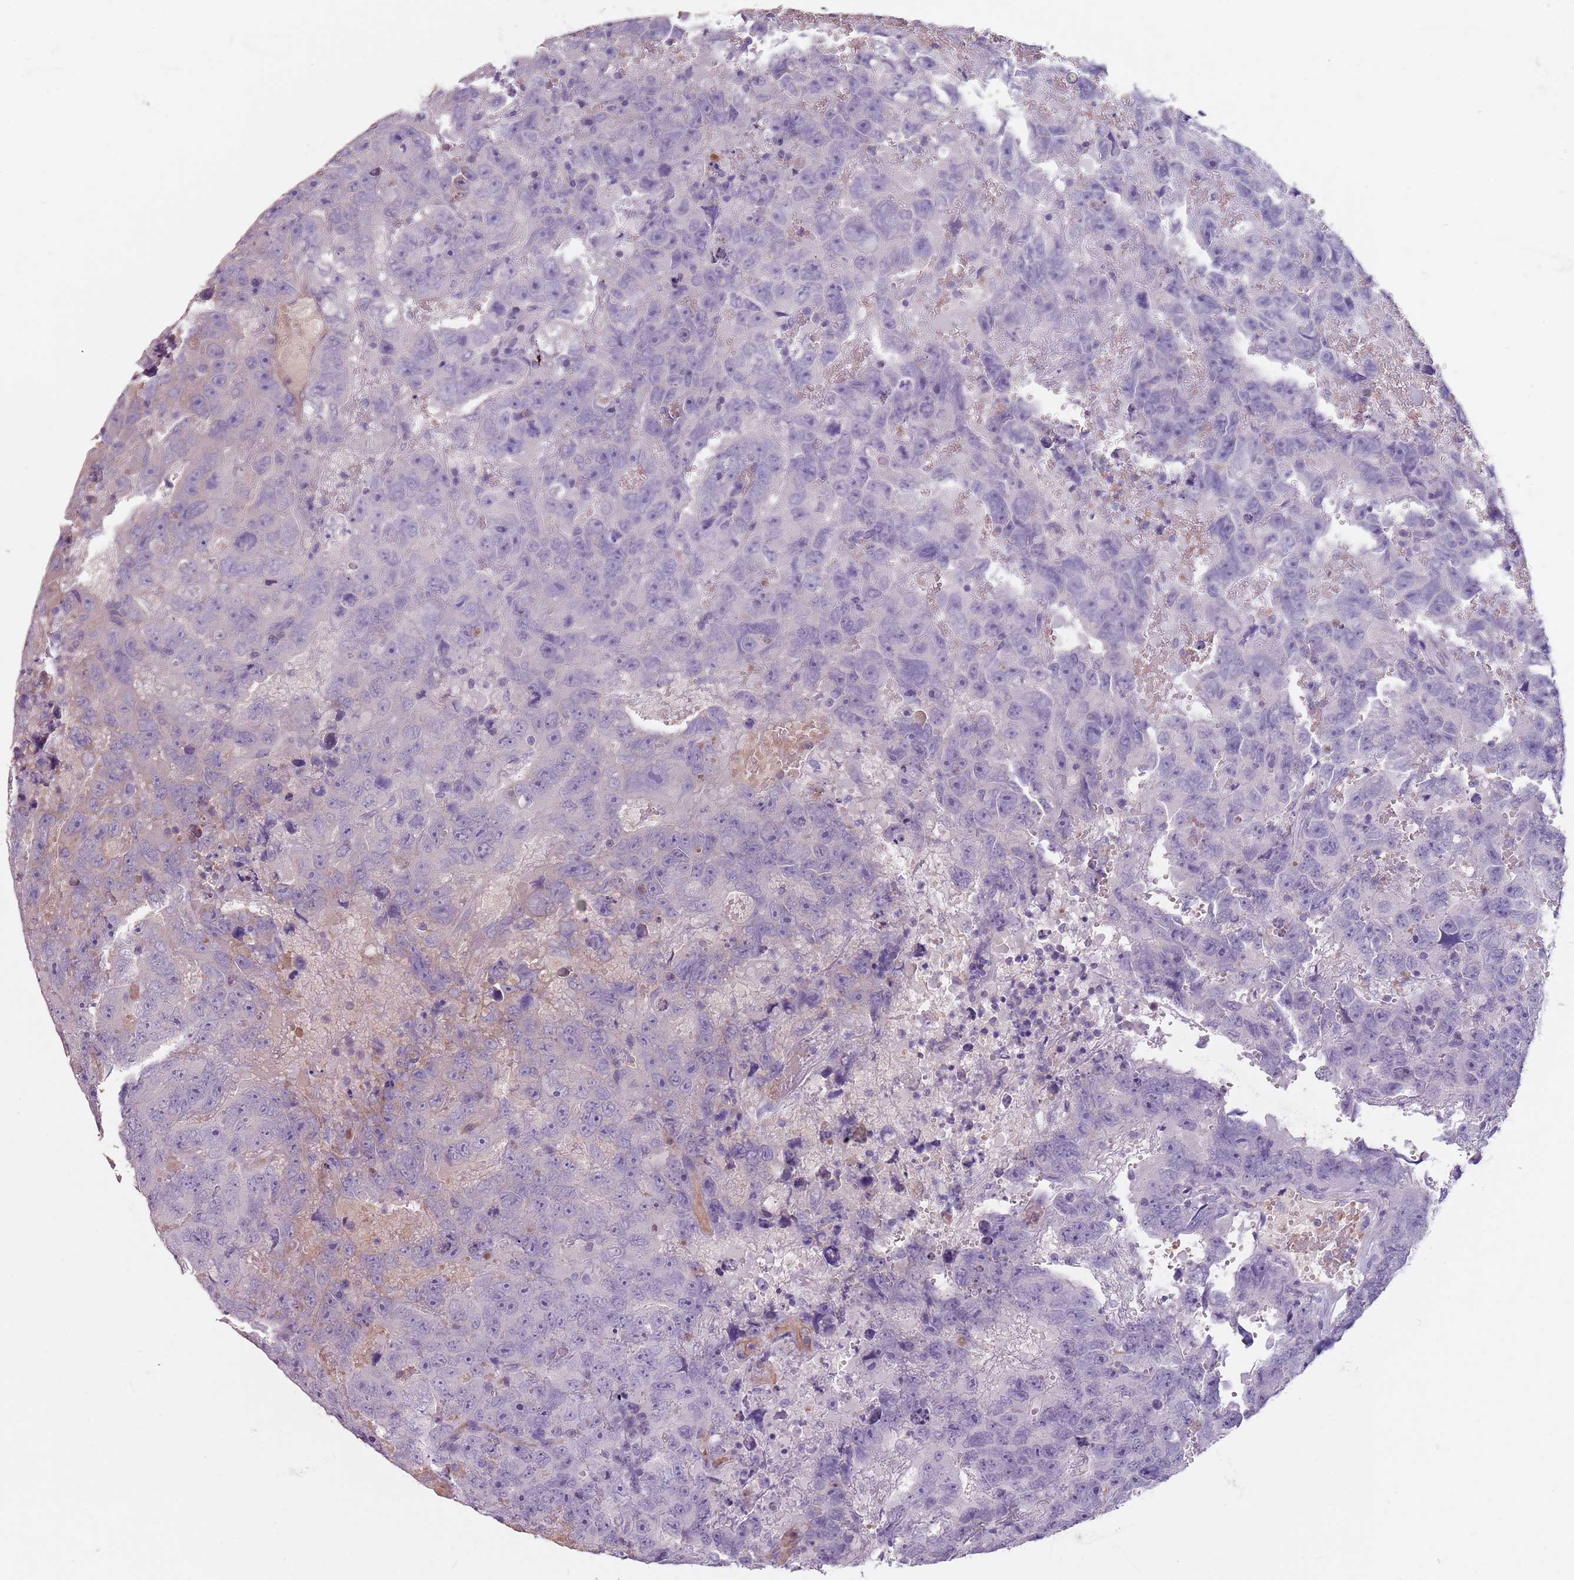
{"staining": {"intensity": "negative", "quantity": "none", "location": "none"}, "tissue": "testis cancer", "cell_type": "Tumor cells", "image_type": "cancer", "snomed": [{"axis": "morphology", "description": "Carcinoma, Embryonal, NOS"}, {"axis": "topography", "description": "Testis"}], "caption": "Tumor cells are negative for protein expression in human testis embryonal carcinoma.", "gene": "SPESP1", "patient": {"sex": "male", "age": 45}}